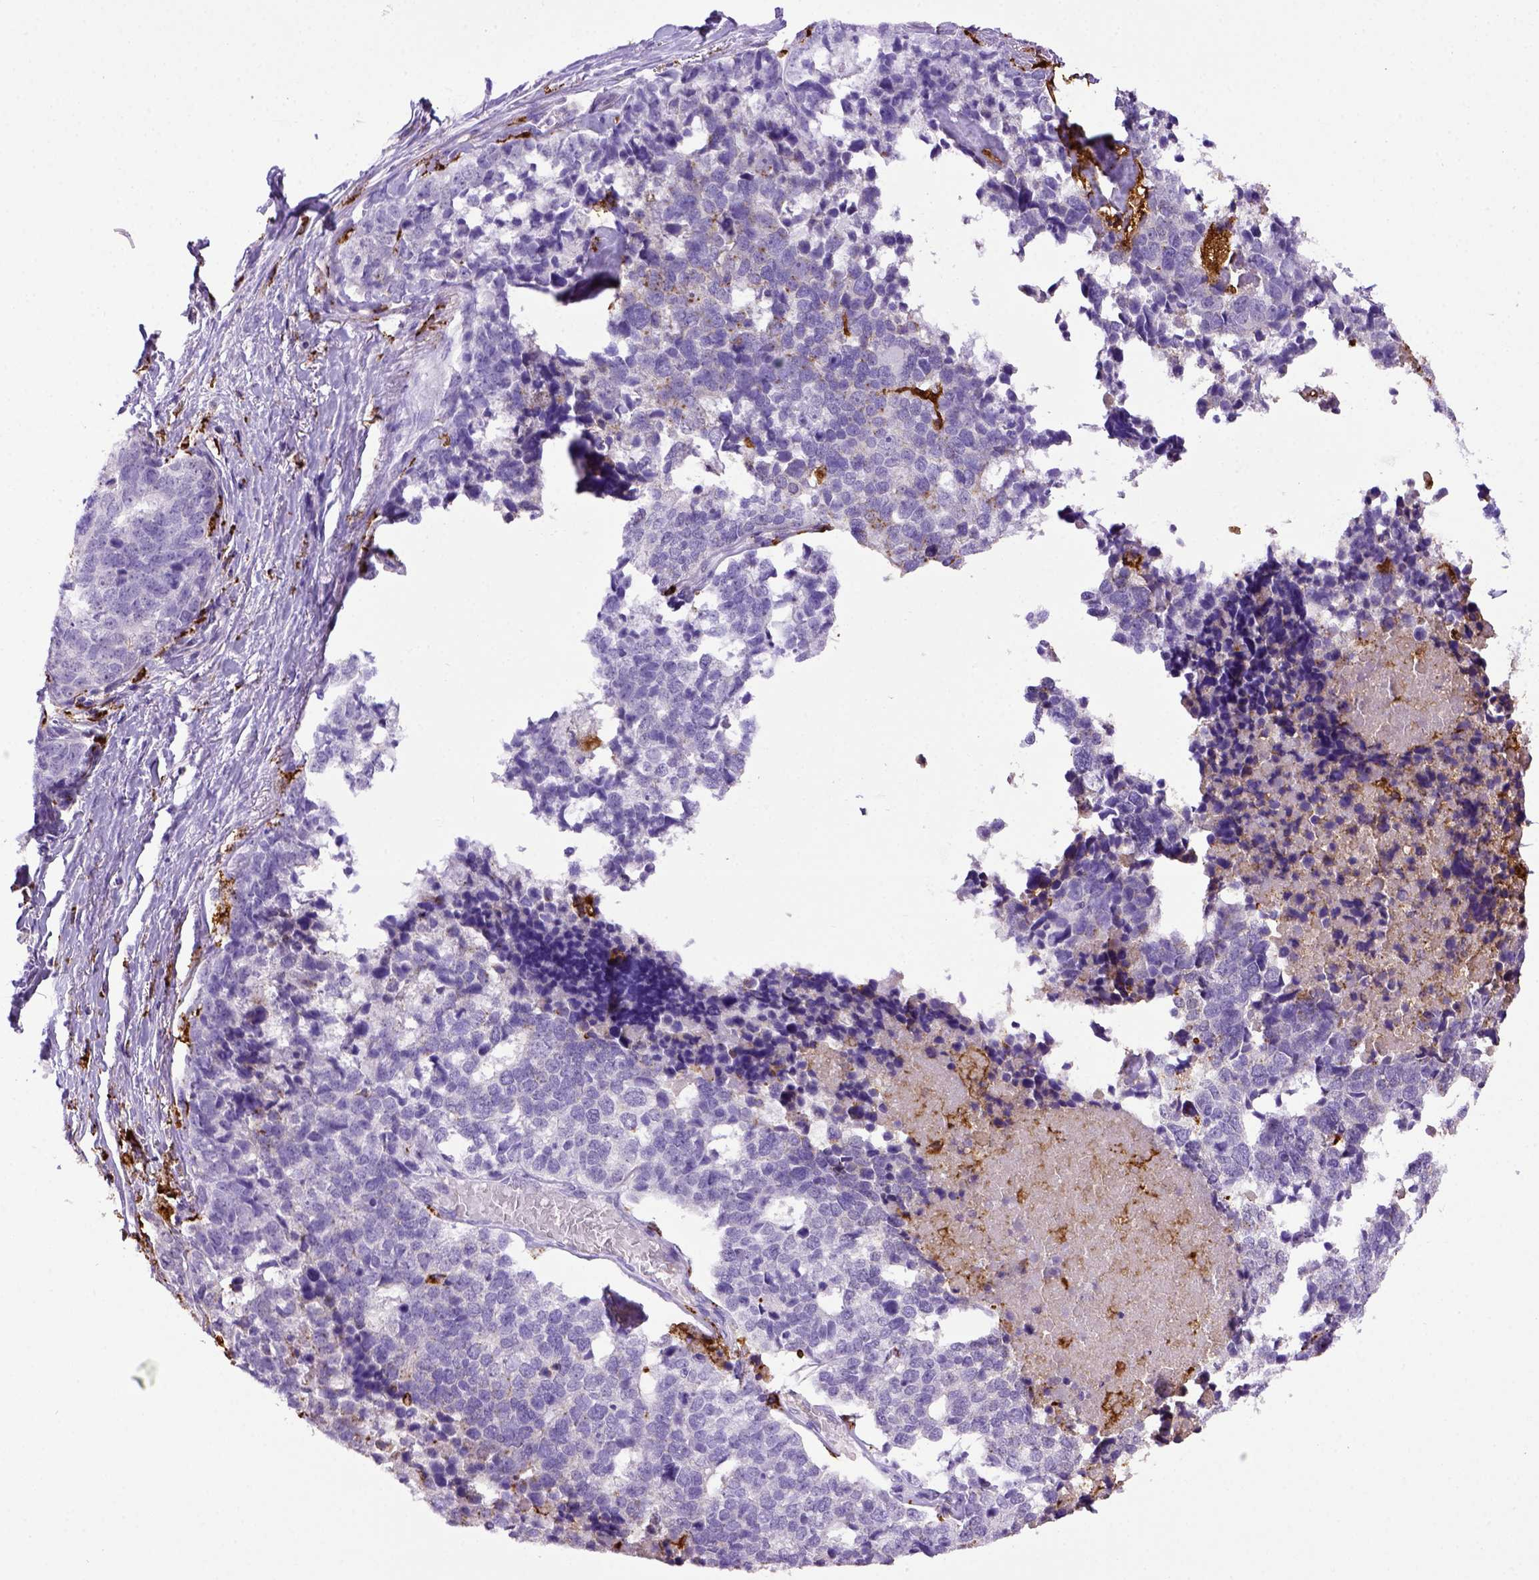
{"staining": {"intensity": "negative", "quantity": "none", "location": "none"}, "tissue": "stomach cancer", "cell_type": "Tumor cells", "image_type": "cancer", "snomed": [{"axis": "morphology", "description": "Adenocarcinoma, NOS"}, {"axis": "topography", "description": "Stomach"}], "caption": "The histopathology image exhibits no significant staining in tumor cells of stomach cancer.", "gene": "CD68", "patient": {"sex": "male", "age": 69}}